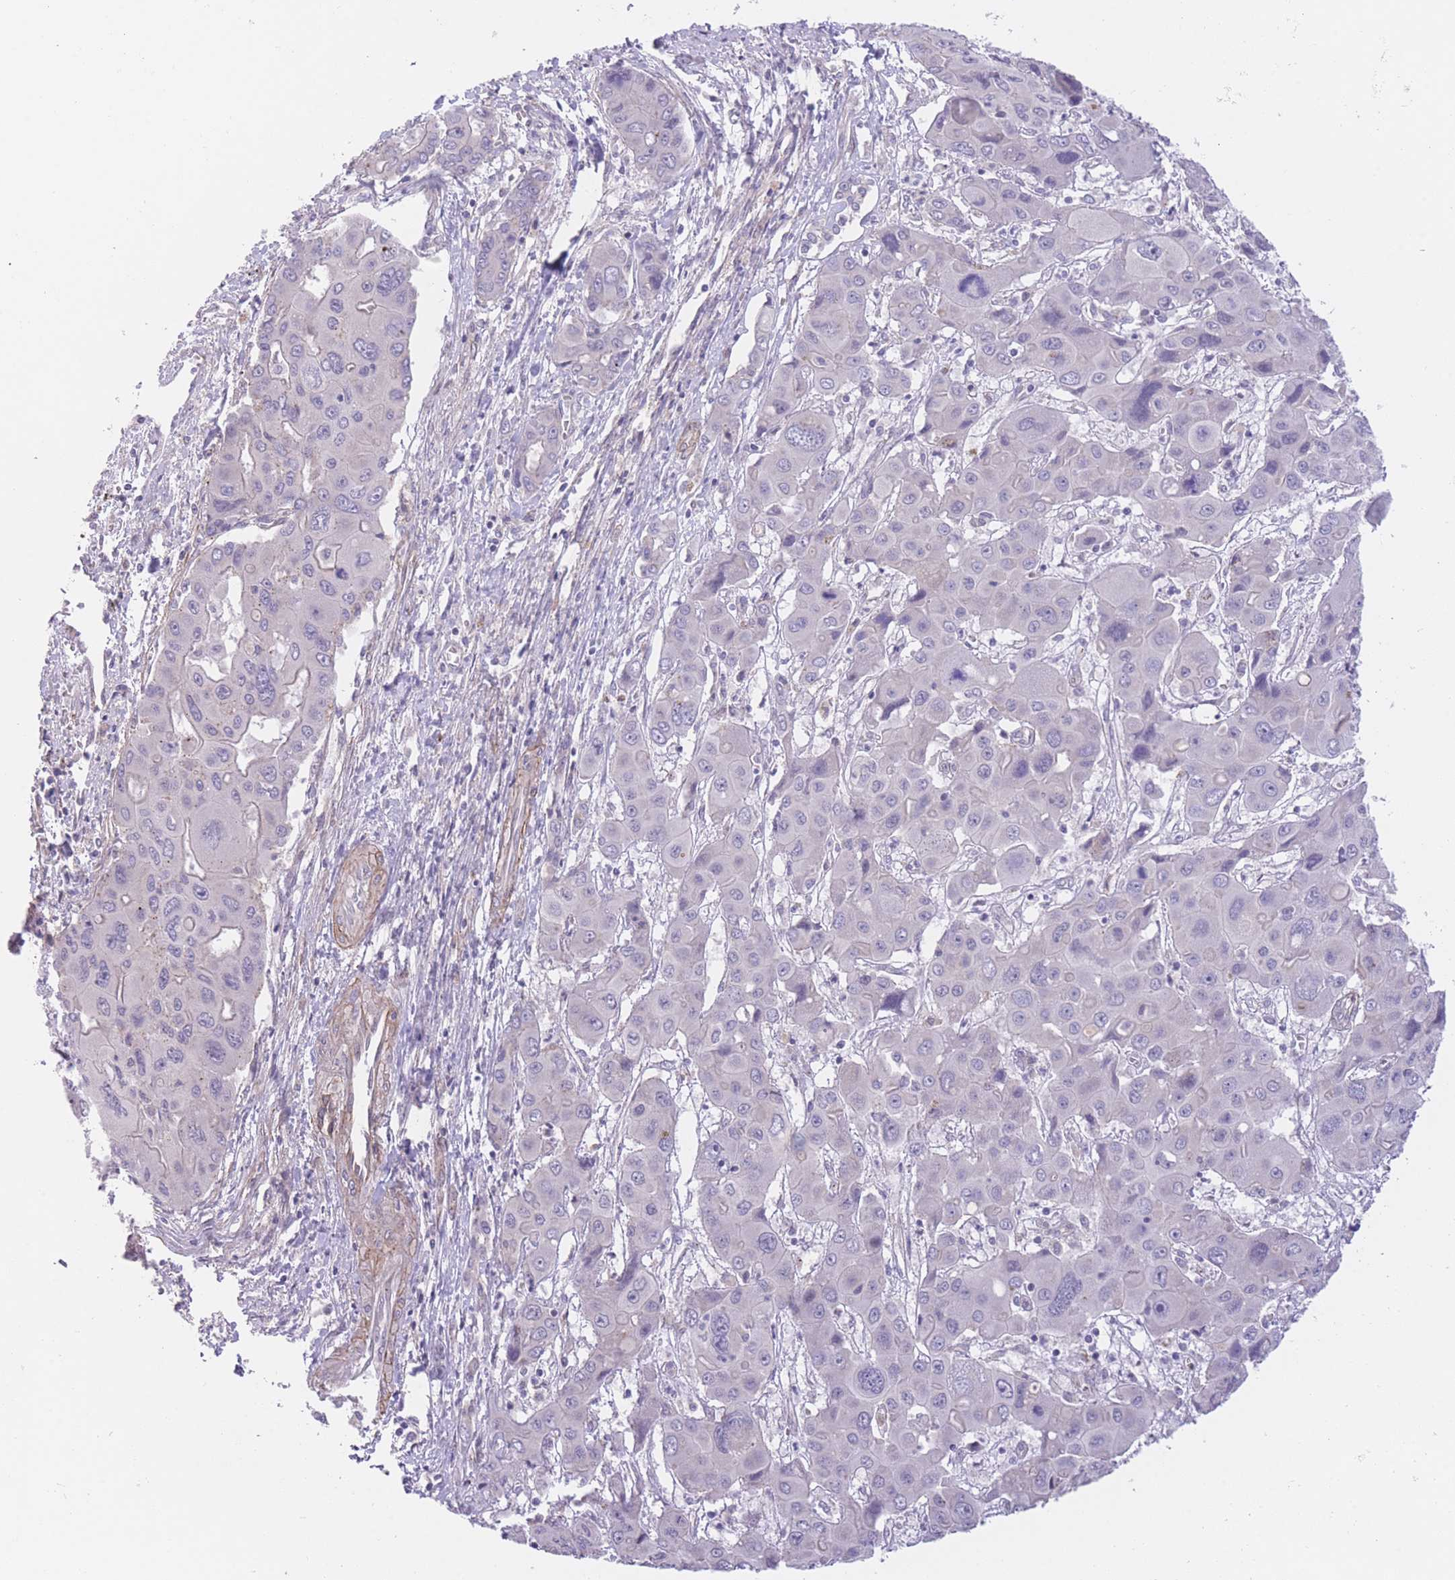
{"staining": {"intensity": "negative", "quantity": "none", "location": "none"}, "tissue": "liver cancer", "cell_type": "Tumor cells", "image_type": "cancer", "snomed": [{"axis": "morphology", "description": "Cholangiocarcinoma"}, {"axis": "topography", "description": "Liver"}], "caption": "IHC micrograph of neoplastic tissue: liver cancer stained with DAB demonstrates no significant protein expression in tumor cells. (DAB (3,3'-diaminobenzidine) immunohistochemistry (IHC), high magnification).", "gene": "QTRT1", "patient": {"sex": "male", "age": 67}}